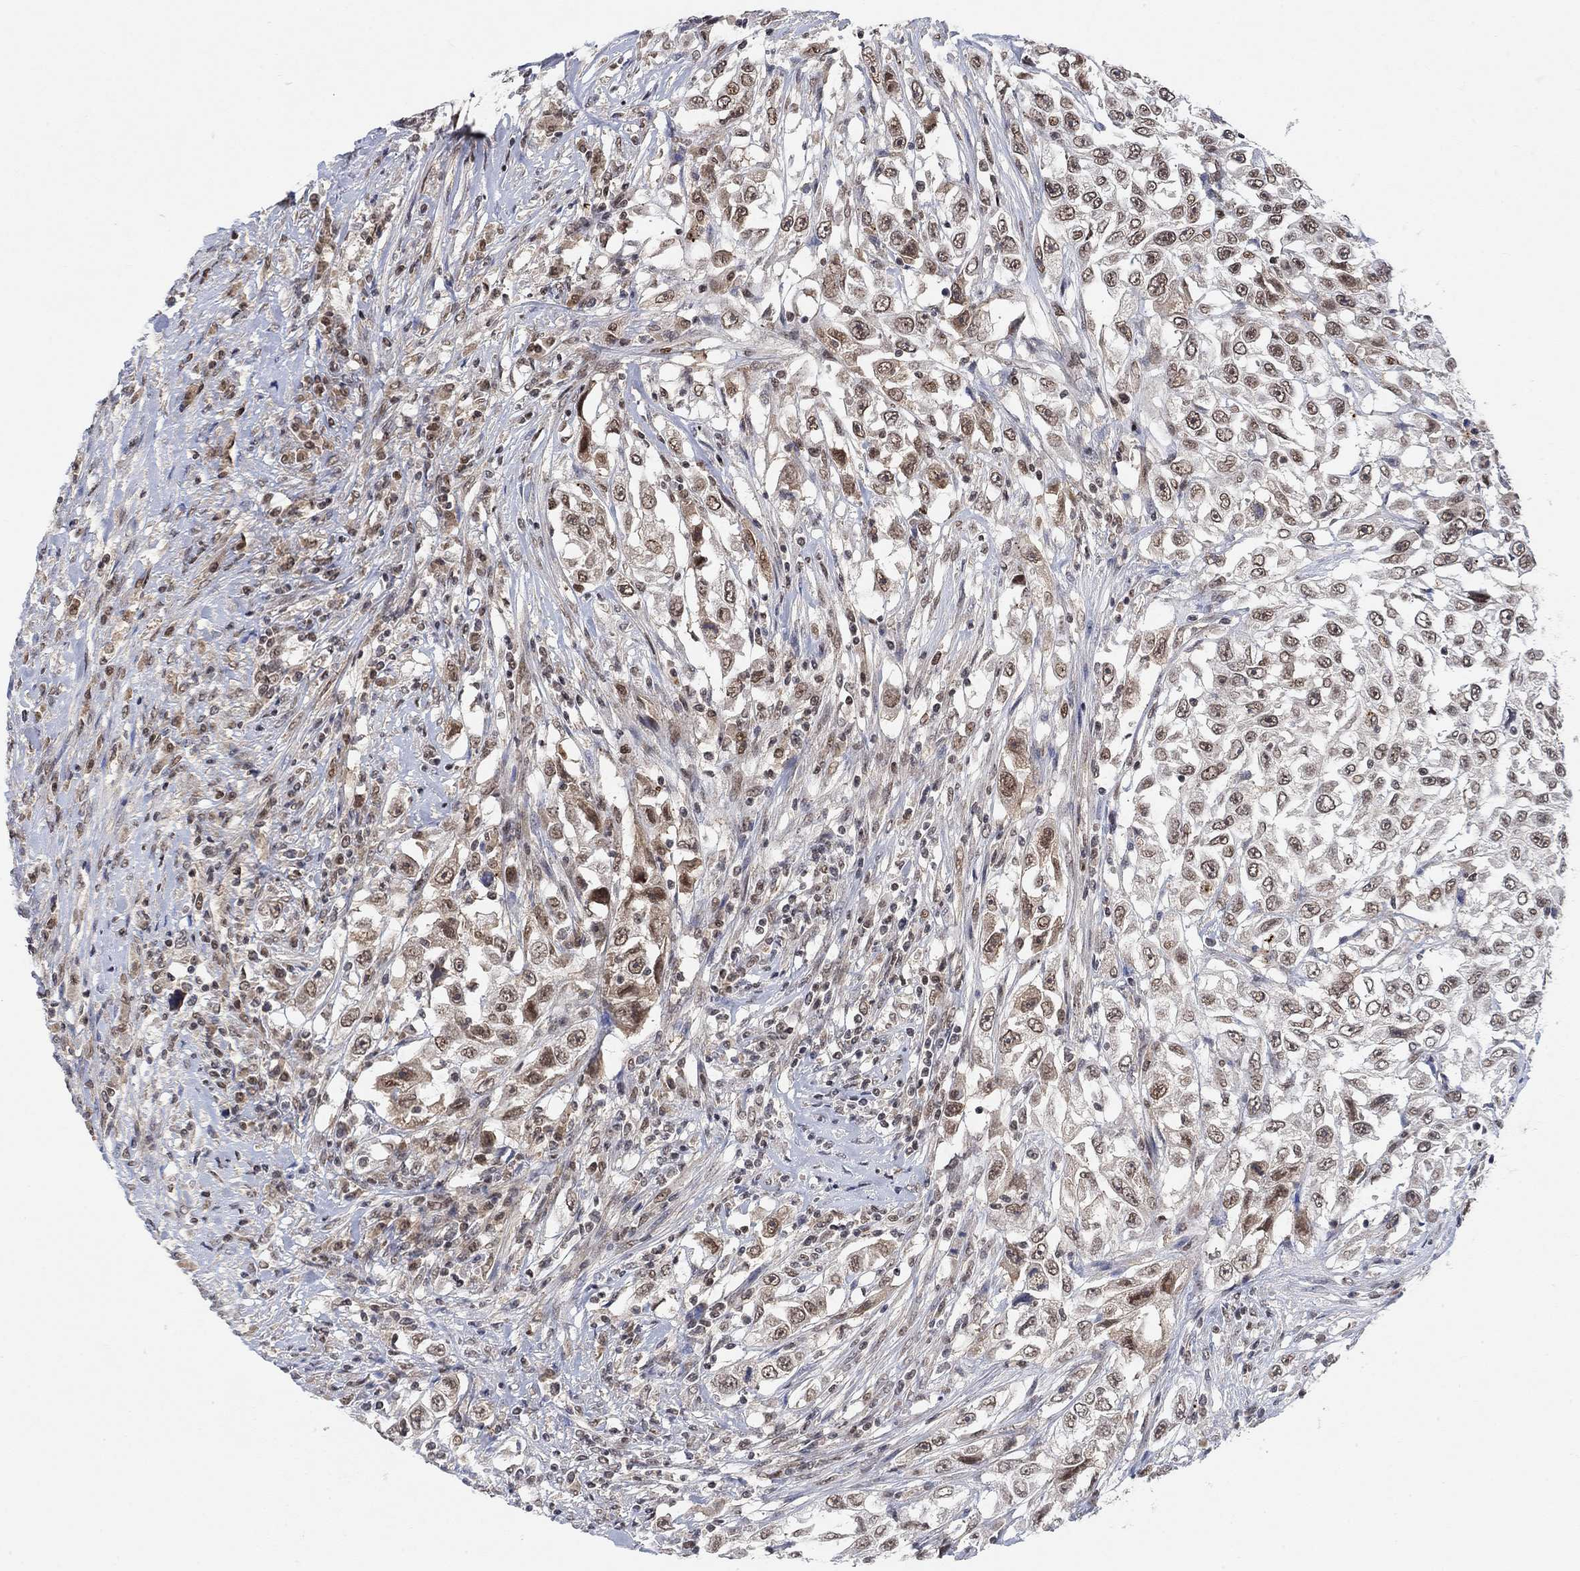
{"staining": {"intensity": "moderate", "quantity": "25%-75%", "location": "nuclear"}, "tissue": "urothelial cancer", "cell_type": "Tumor cells", "image_type": "cancer", "snomed": [{"axis": "morphology", "description": "Urothelial carcinoma, High grade"}, {"axis": "topography", "description": "Urinary bladder"}], "caption": "Human urothelial carcinoma (high-grade) stained with a brown dye shows moderate nuclear positive expression in about 25%-75% of tumor cells.", "gene": "THAP8", "patient": {"sex": "female", "age": 56}}